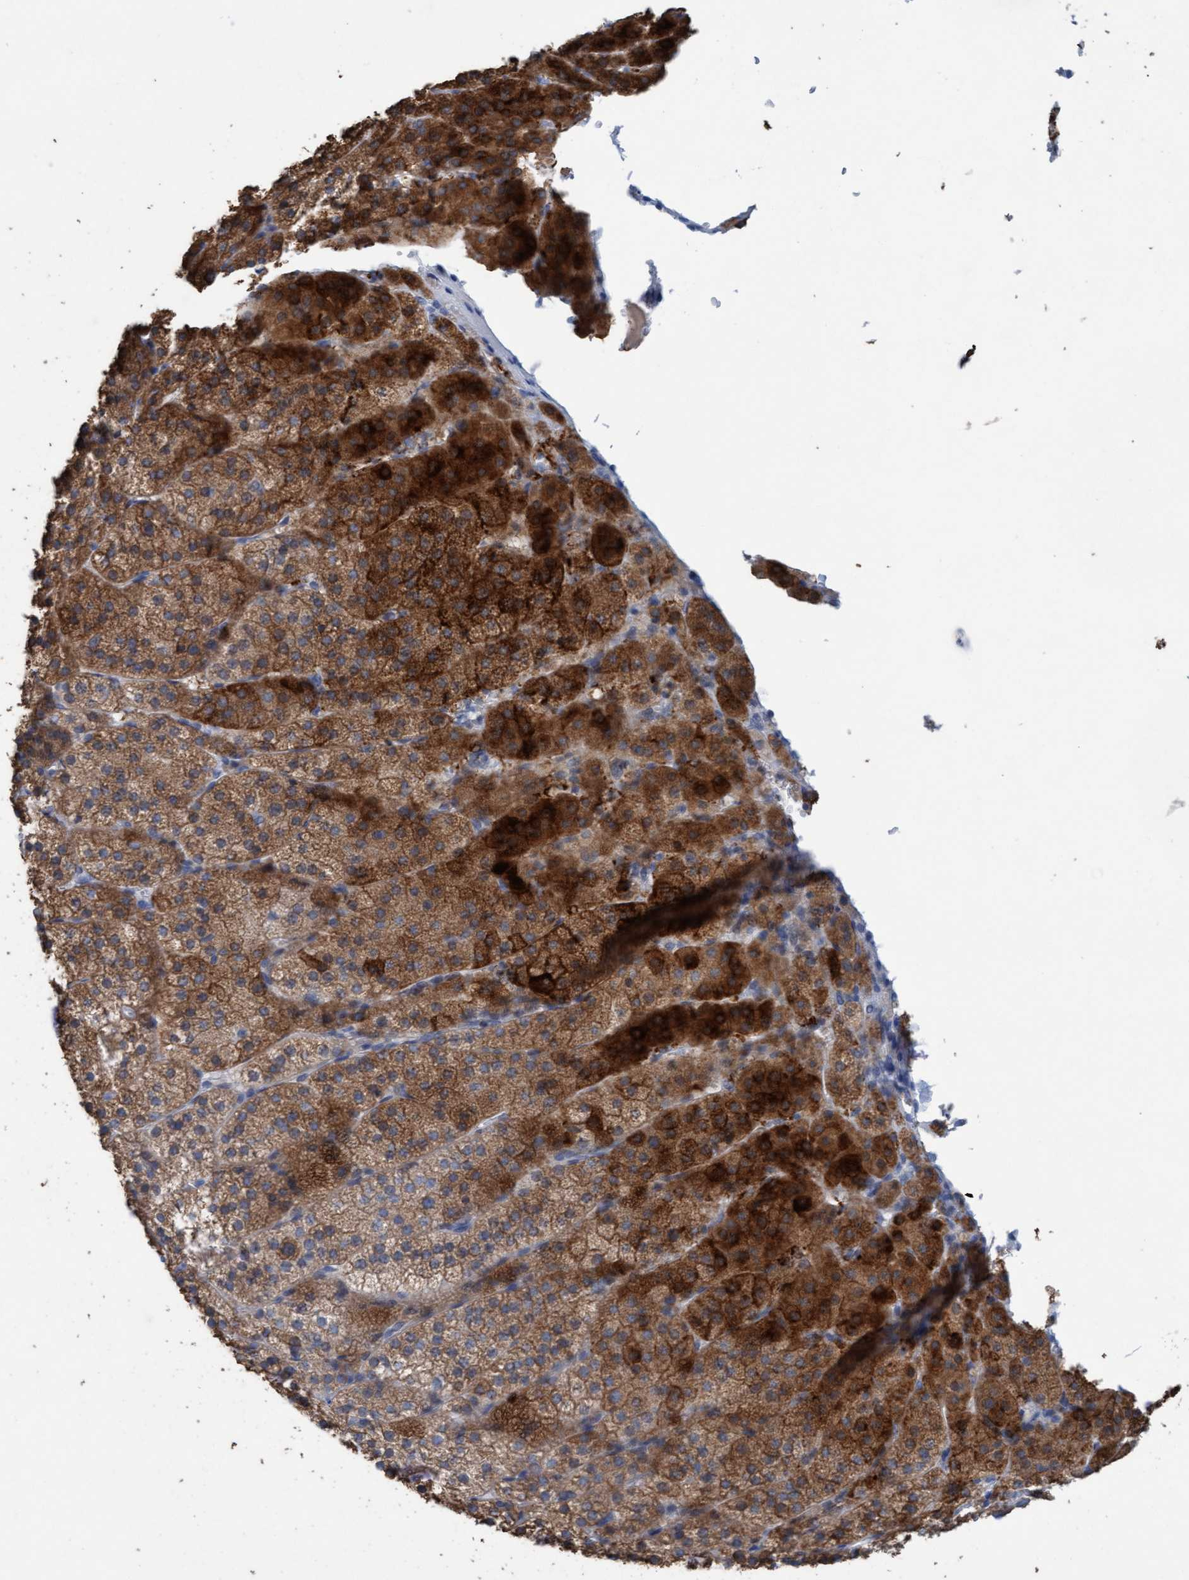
{"staining": {"intensity": "strong", "quantity": ">75%", "location": "cytoplasmic/membranous"}, "tissue": "adrenal gland", "cell_type": "Glandular cells", "image_type": "normal", "snomed": [{"axis": "morphology", "description": "Normal tissue, NOS"}, {"axis": "topography", "description": "Adrenal gland"}], "caption": "The micrograph reveals staining of benign adrenal gland, revealing strong cytoplasmic/membranous protein staining (brown color) within glandular cells.", "gene": "SIGIRR", "patient": {"sex": "female", "age": 44}}